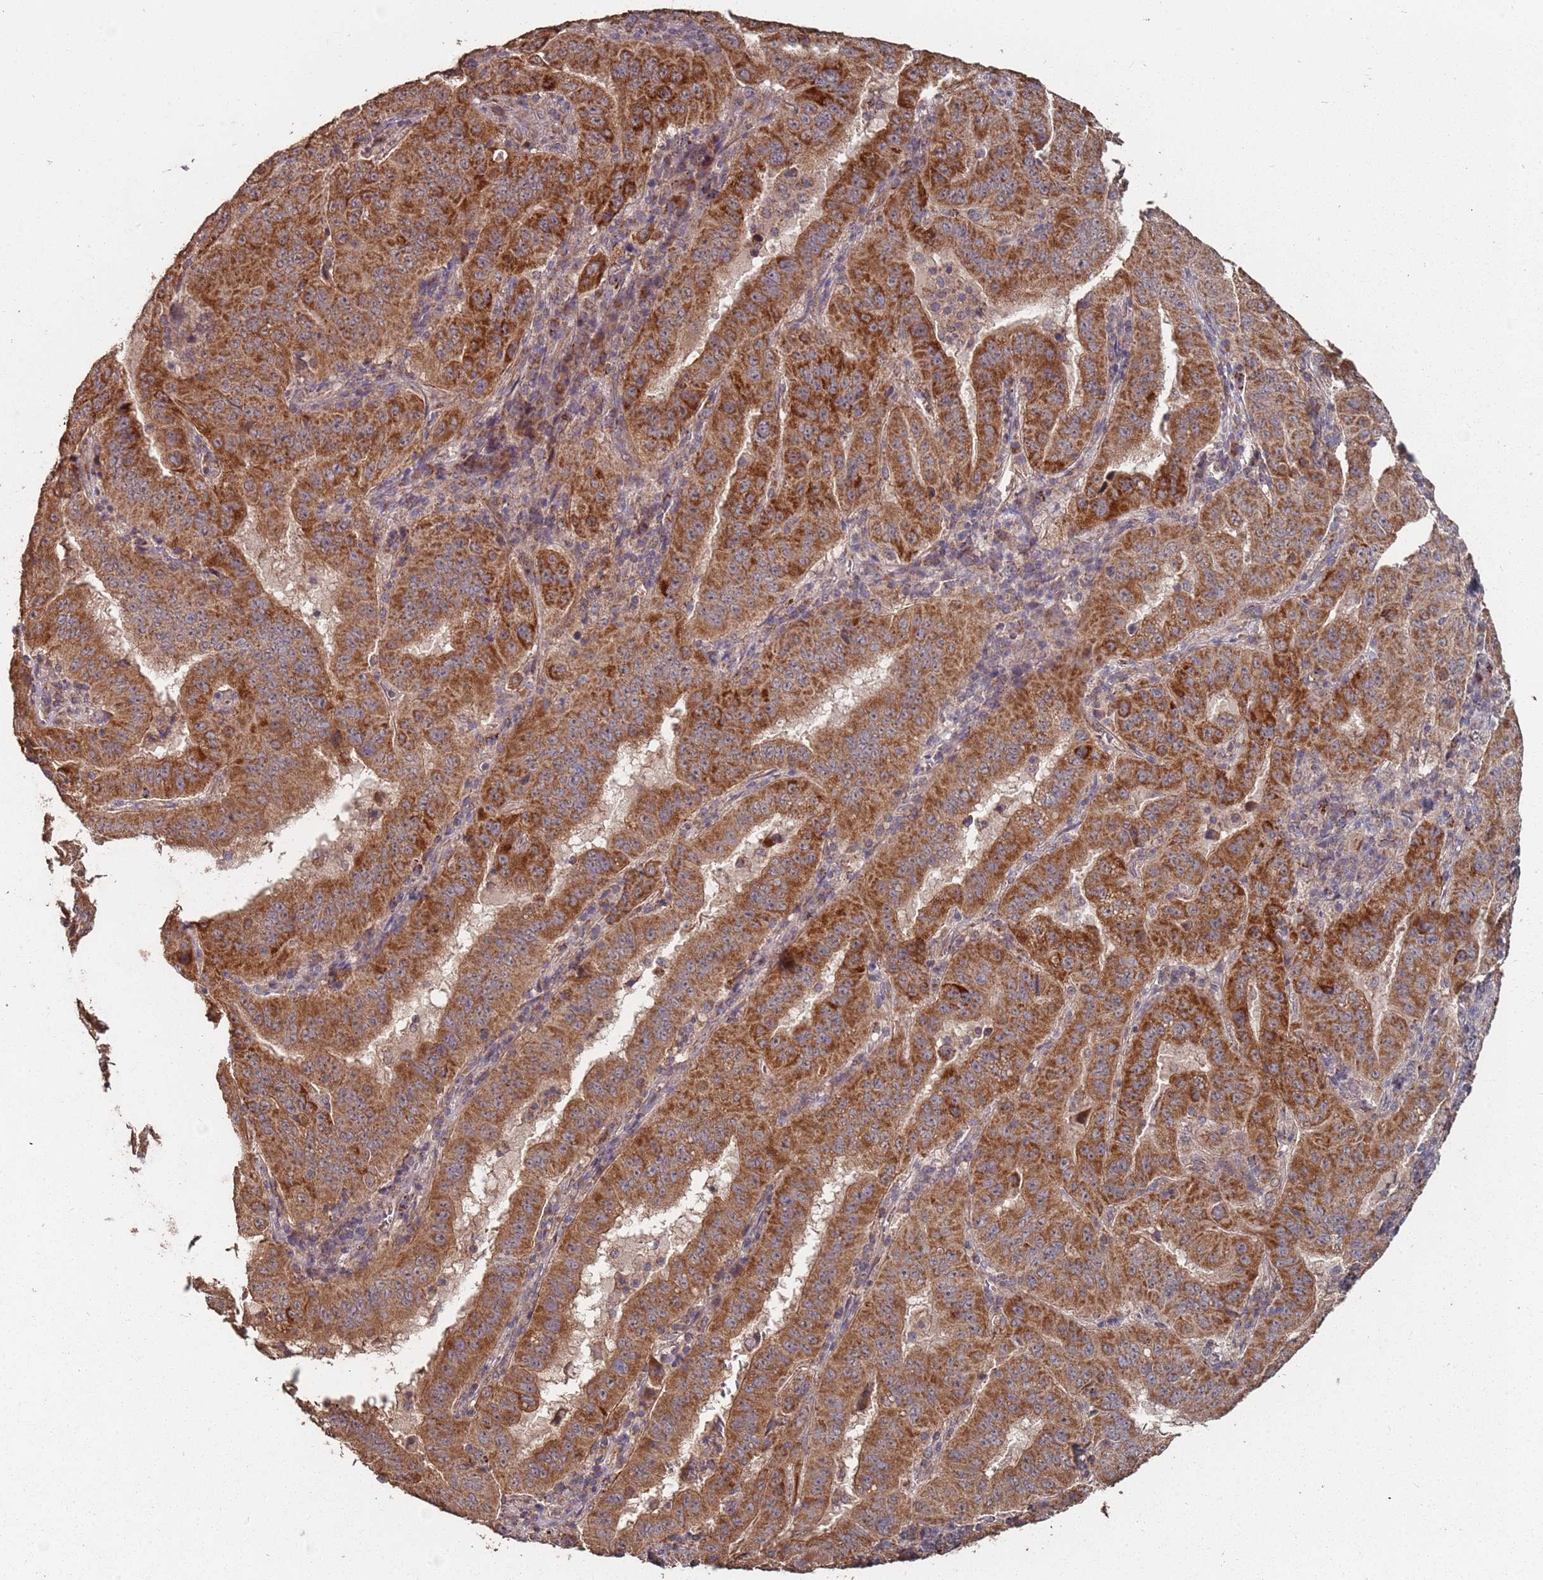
{"staining": {"intensity": "strong", "quantity": ">75%", "location": "cytoplasmic/membranous"}, "tissue": "pancreatic cancer", "cell_type": "Tumor cells", "image_type": "cancer", "snomed": [{"axis": "morphology", "description": "Adenocarcinoma, NOS"}, {"axis": "topography", "description": "Pancreas"}], "caption": "Immunohistochemical staining of human adenocarcinoma (pancreatic) demonstrates high levels of strong cytoplasmic/membranous expression in about >75% of tumor cells.", "gene": "PRORP", "patient": {"sex": "male", "age": 63}}